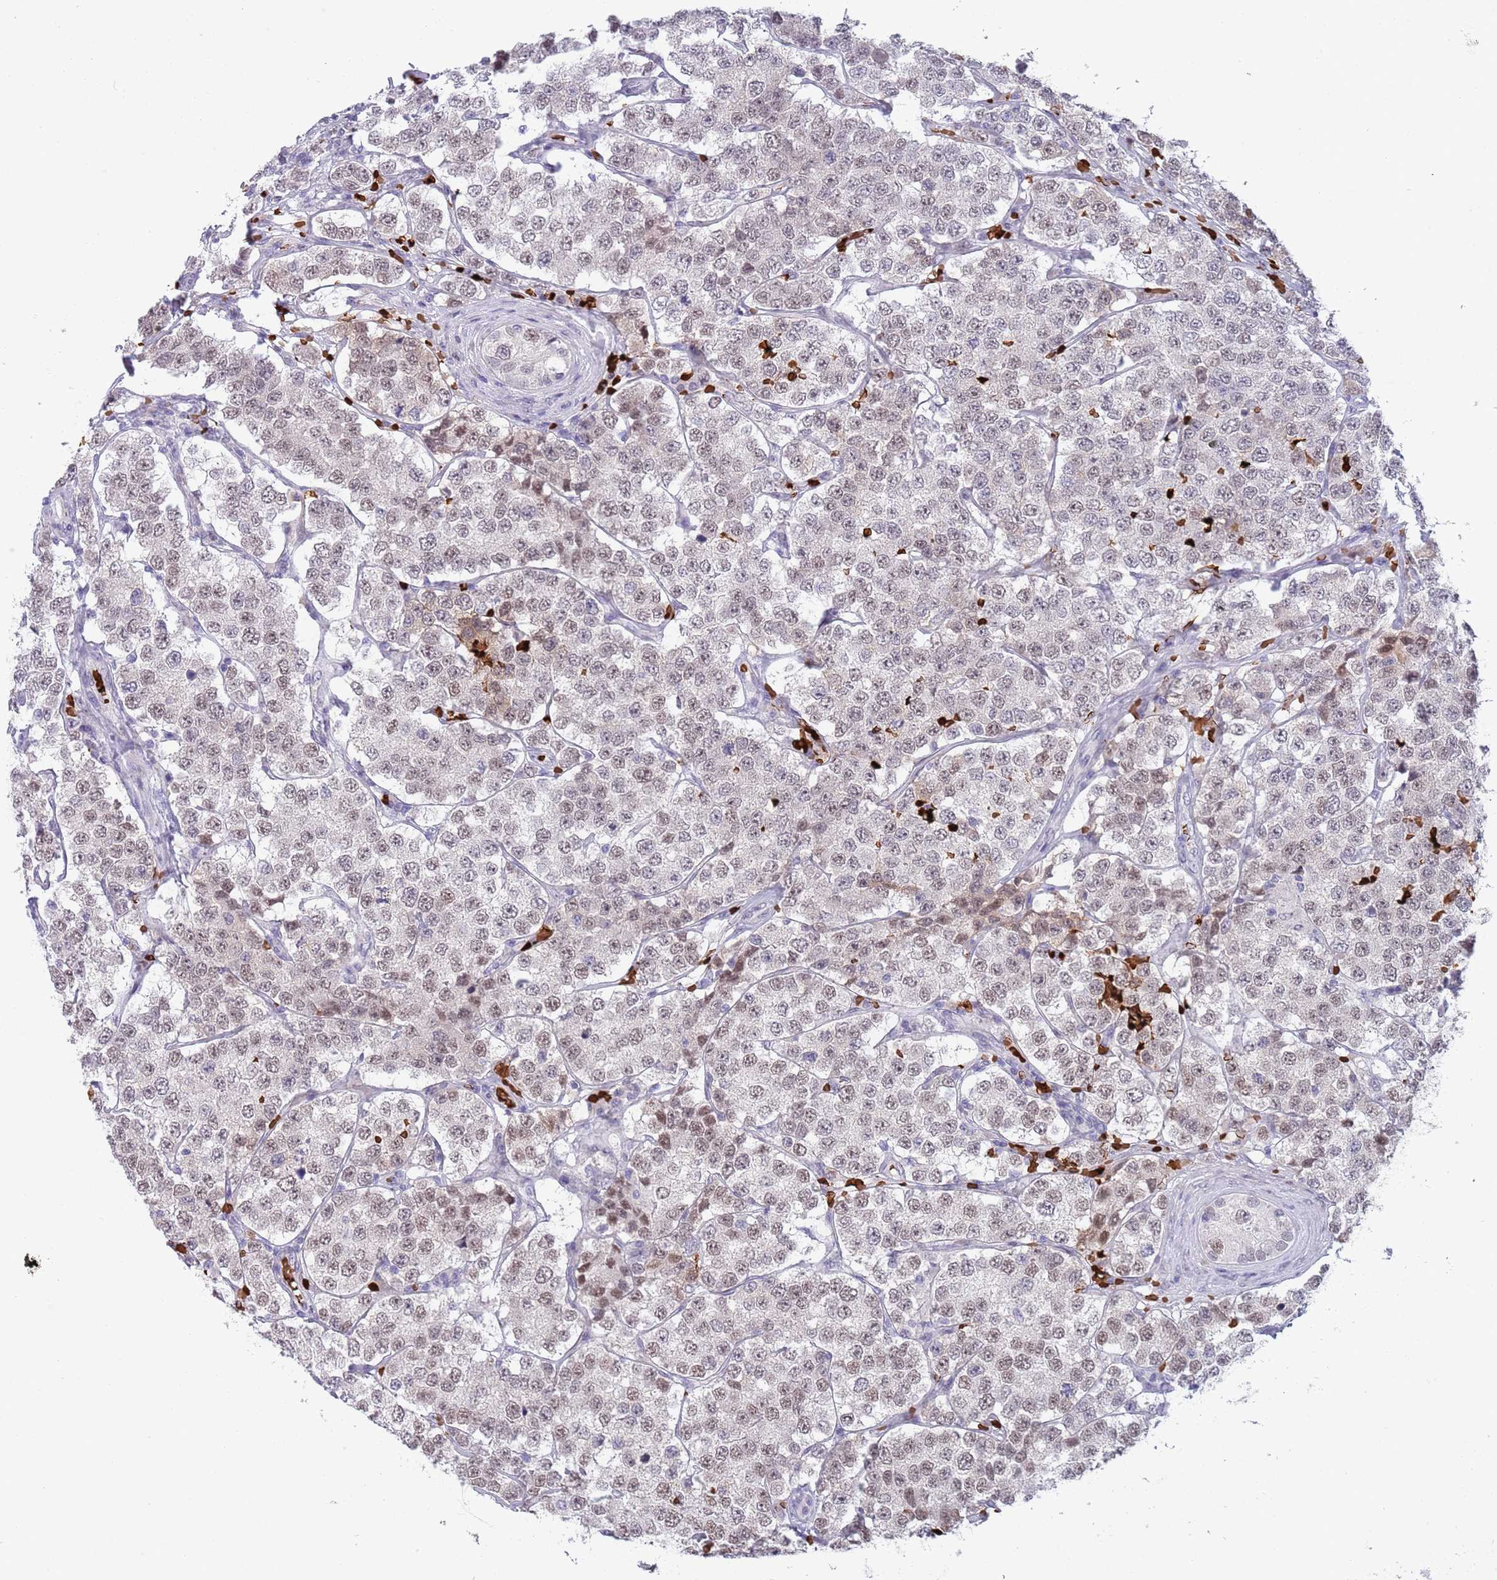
{"staining": {"intensity": "weak", "quantity": ">75%", "location": "nuclear"}, "tissue": "testis cancer", "cell_type": "Tumor cells", "image_type": "cancer", "snomed": [{"axis": "morphology", "description": "Seminoma, NOS"}, {"axis": "topography", "description": "Testis"}], "caption": "Immunohistochemical staining of human testis cancer (seminoma) exhibits low levels of weak nuclear protein positivity in approximately >75% of tumor cells.", "gene": "LYPD6B", "patient": {"sex": "male", "age": 34}}